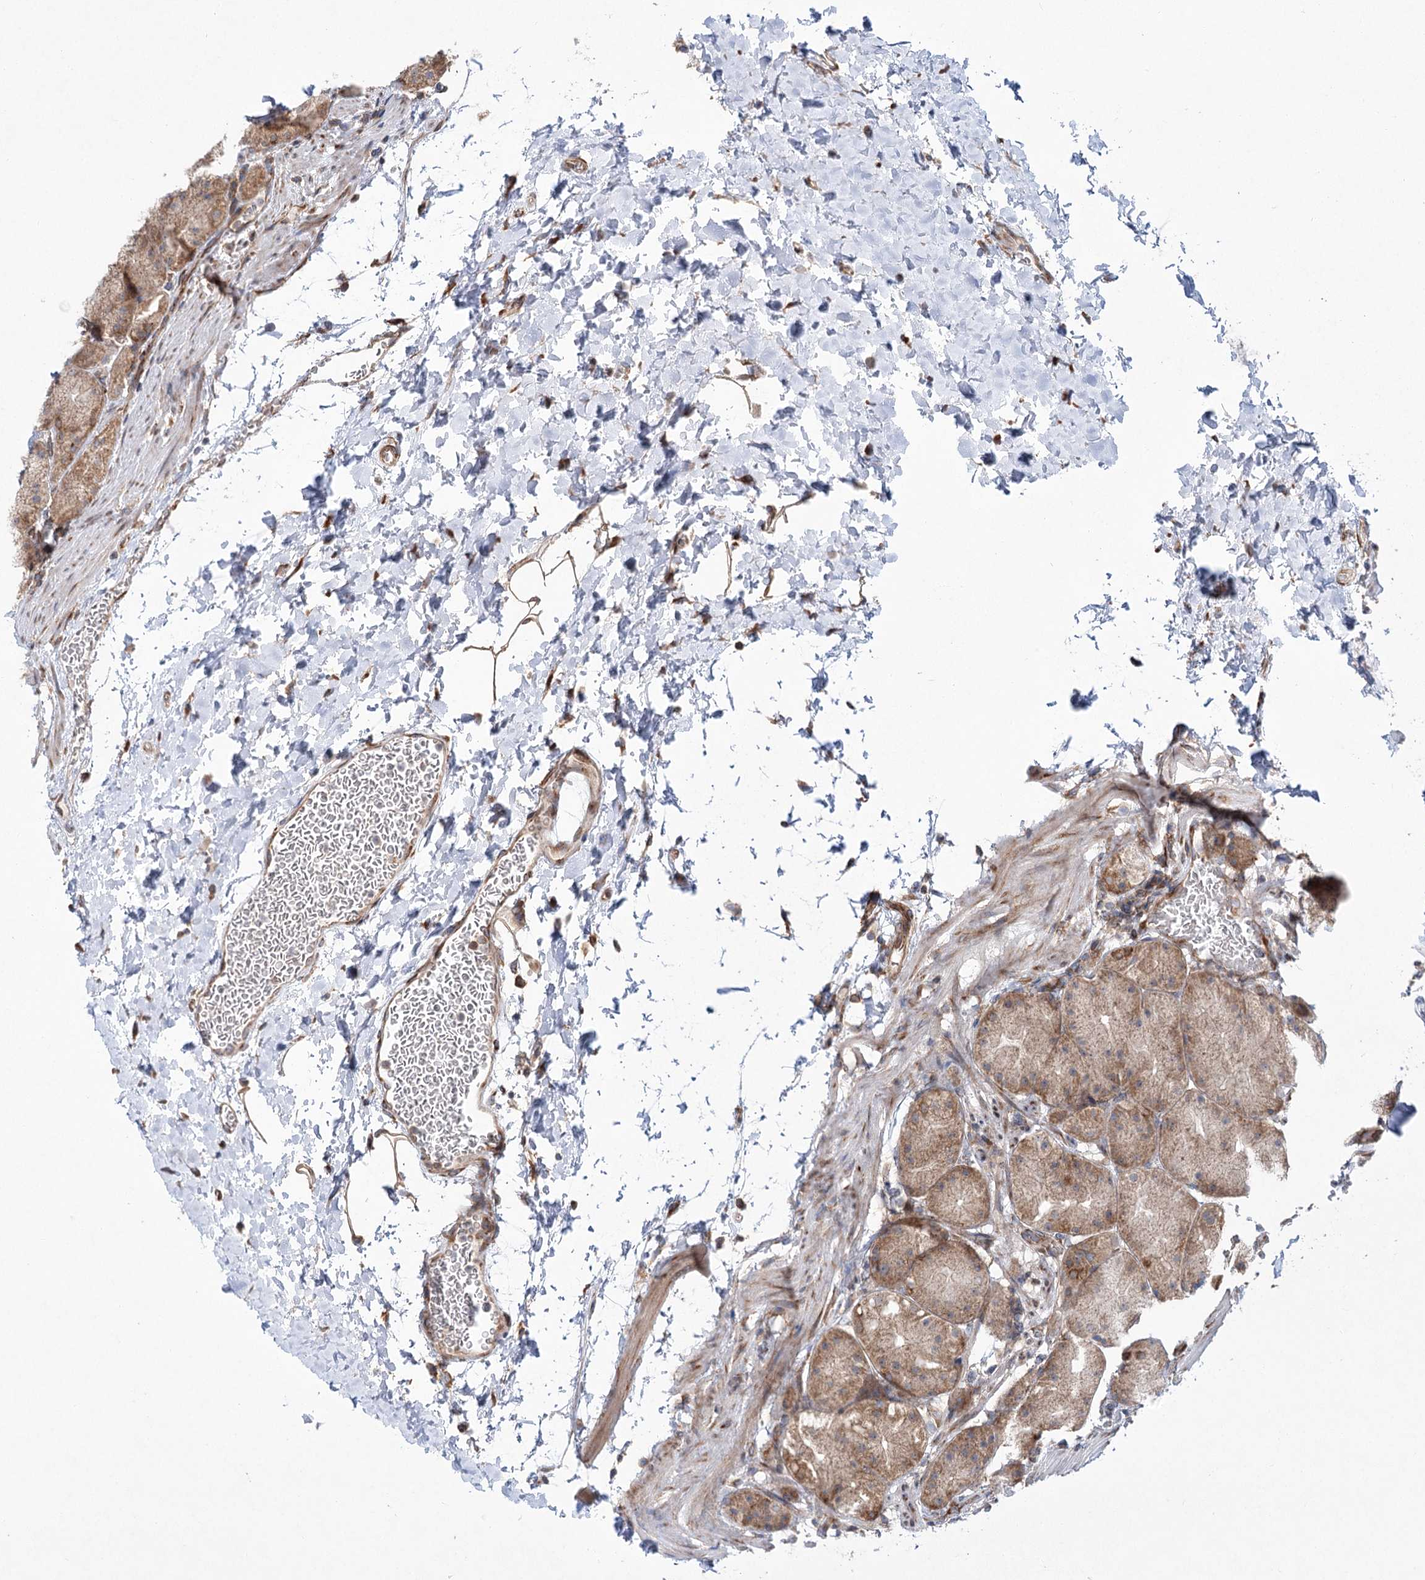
{"staining": {"intensity": "moderate", "quantity": ">75%", "location": "cytoplasmic/membranous"}, "tissue": "stomach", "cell_type": "Glandular cells", "image_type": "normal", "snomed": [{"axis": "morphology", "description": "Normal tissue, NOS"}, {"axis": "topography", "description": "Stomach, upper"}, {"axis": "topography", "description": "Stomach"}], "caption": "IHC staining of normal stomach, which demonstrates medium levels of moderate cytoplasmic/membranous positivity in about >75% of glandular cells indicating moderate cytoplasmic/membranous protein positivity. The staining was performed using DAB (brown) for protein detection and nuclei were counterstained in hematoxylin (blue).", "gene": "VWA2", "patient": {"sex": "male", "age": 48}}